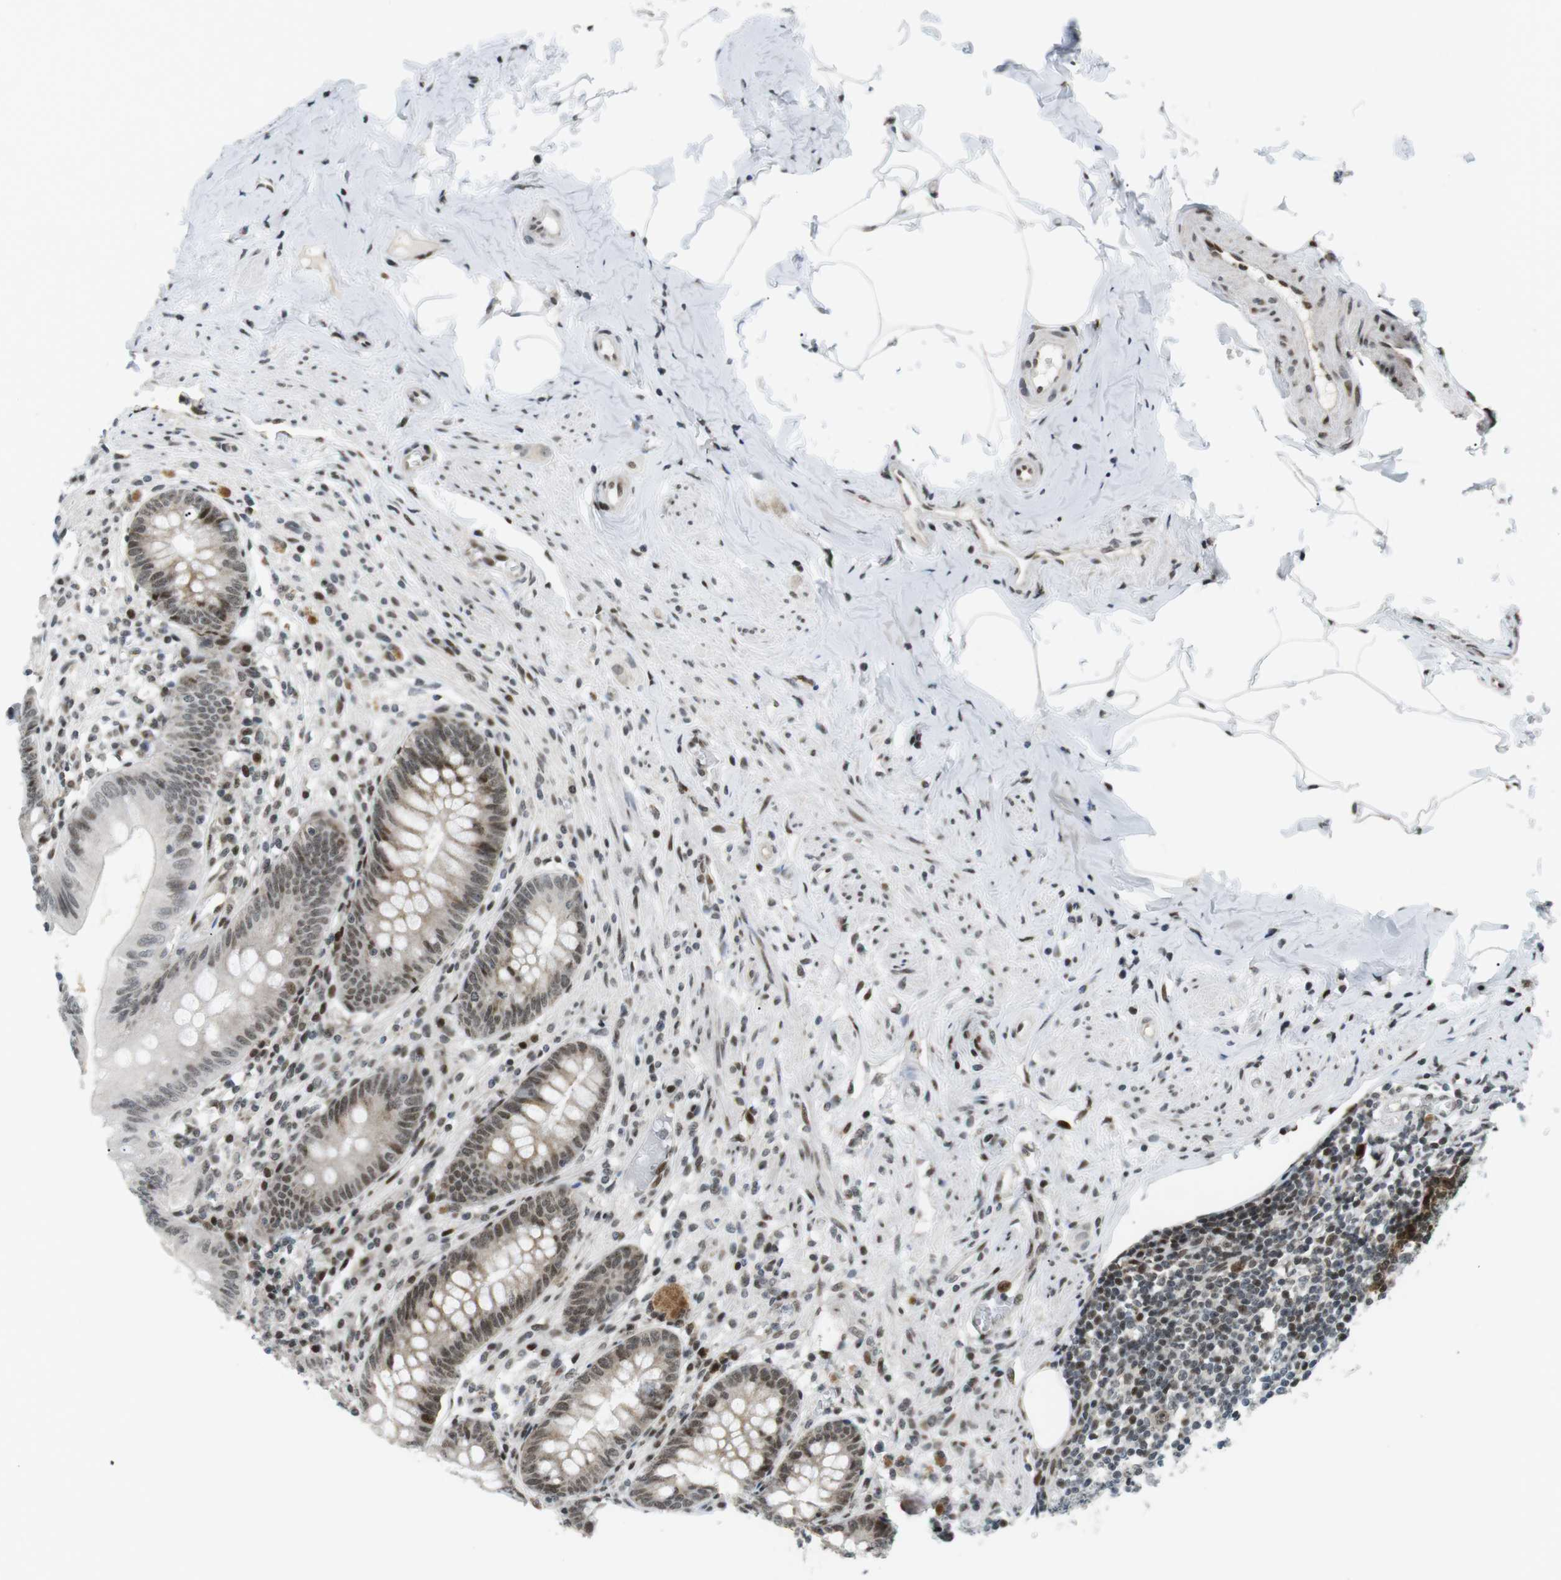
{"staining": {"intensity": "moderate", "quantity": ">75%", "location": "nuclear"}, "tissue": "appendix", "cell_type": "Glandular cells", "image_type": "normal", "snomed": [{"axis": "morphology", "description": "Normal tissue, NOS"}, {"axis": "topography", "description": "Appendix"}], "caption": "The immunohistochemical stain labels moderate nuclear staining in glandular cells of benign appendix.", "gene": "CDC27", "patient": {"sex": "male", "age": 56}}